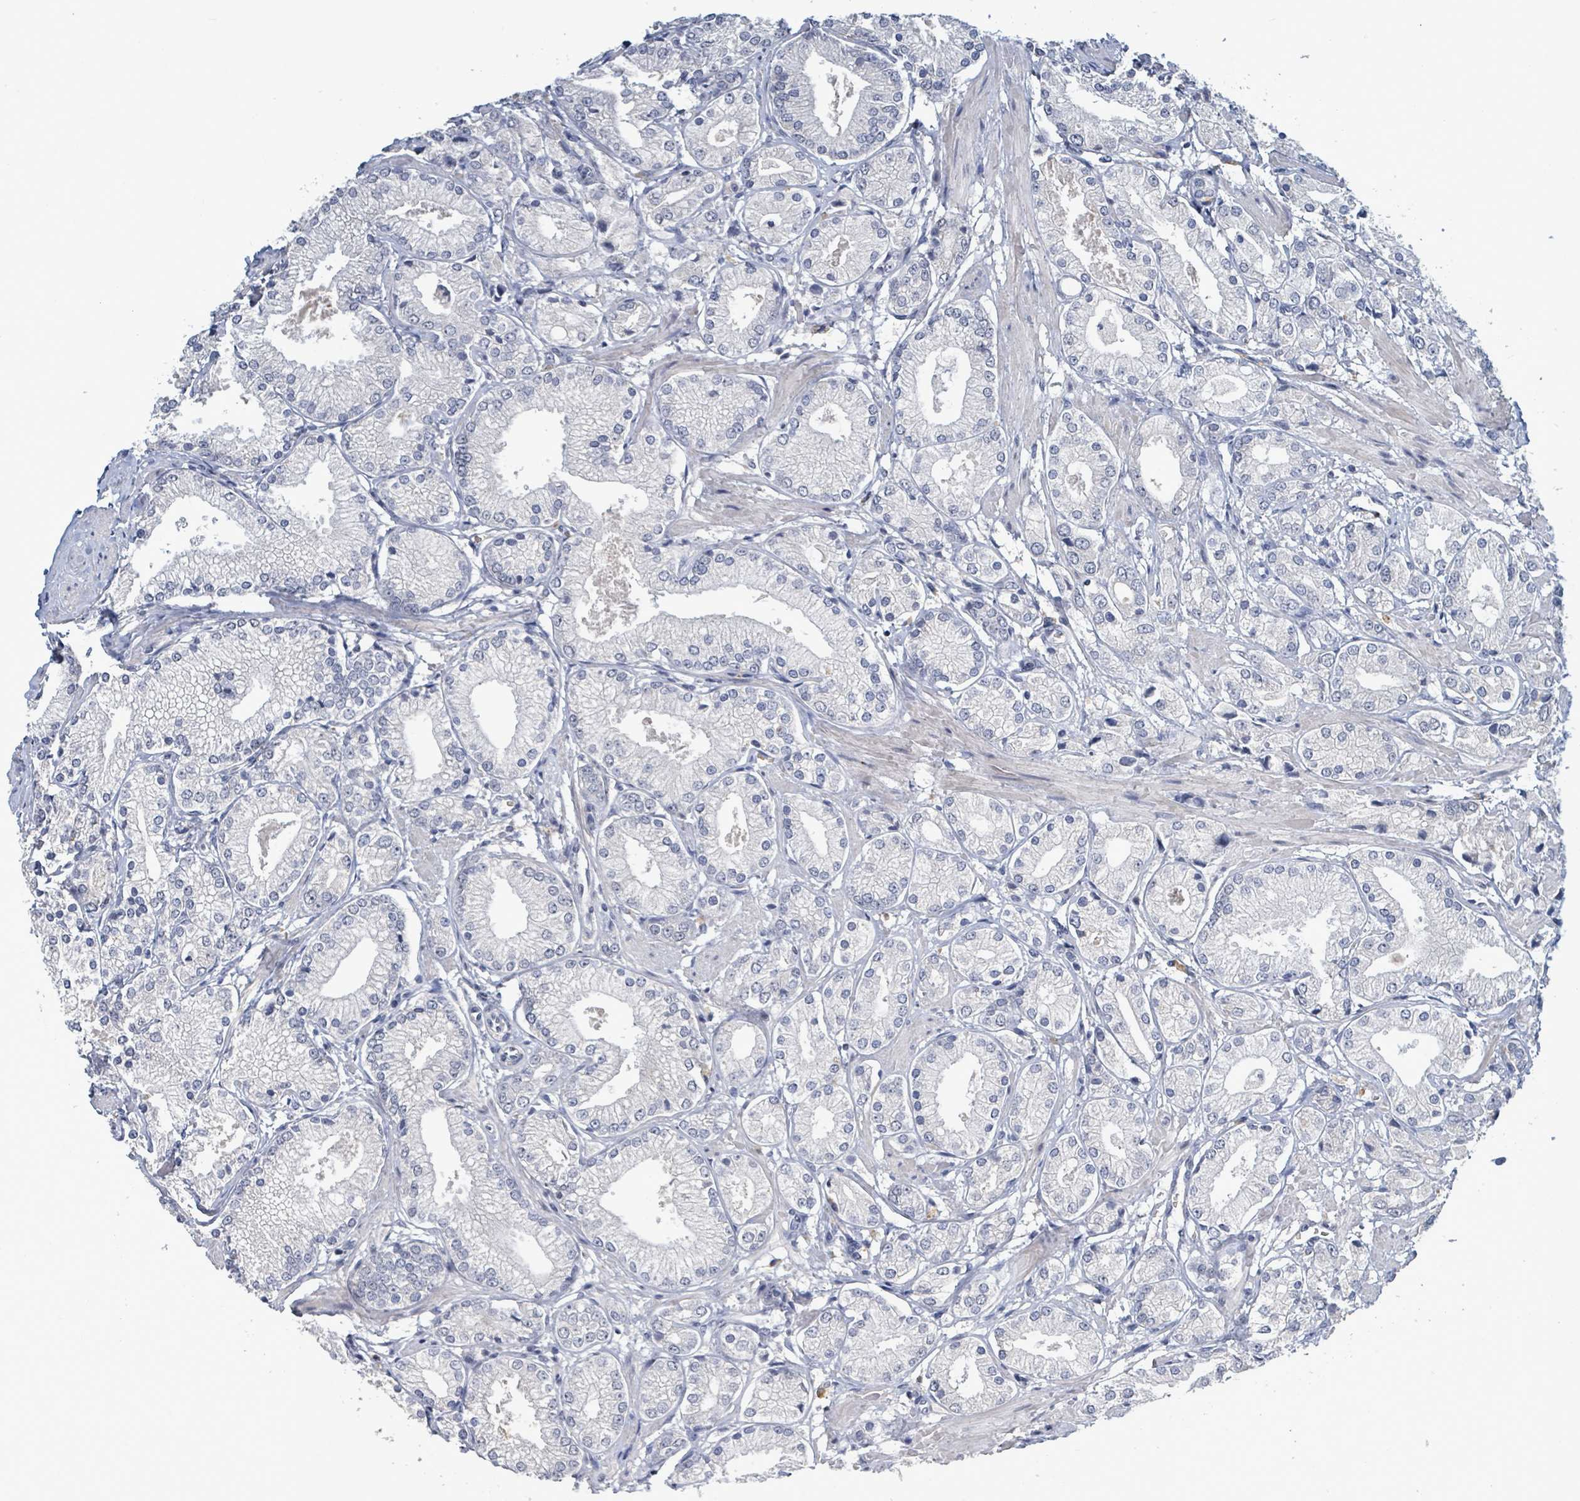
{"staining": {"intensity": "negative", "quantity": "none", "location": "none"}, "tissue": "prostate cancer", "cell_type": "Tumor cells", "image_type": "cancer", "snomed": [{"axis": "morphology", "description": "Adenocarcinoma, High grade"}, {"axis": "topography", "description": "Prostate and seminal vesicle, NOS"}], "caption": "Immunohistochemistry (IHC) of human prostate cancer exhibits no staining in tumor cells.", "gene": "SEBOX", "patient": {"sex": "male", "age": 64}}